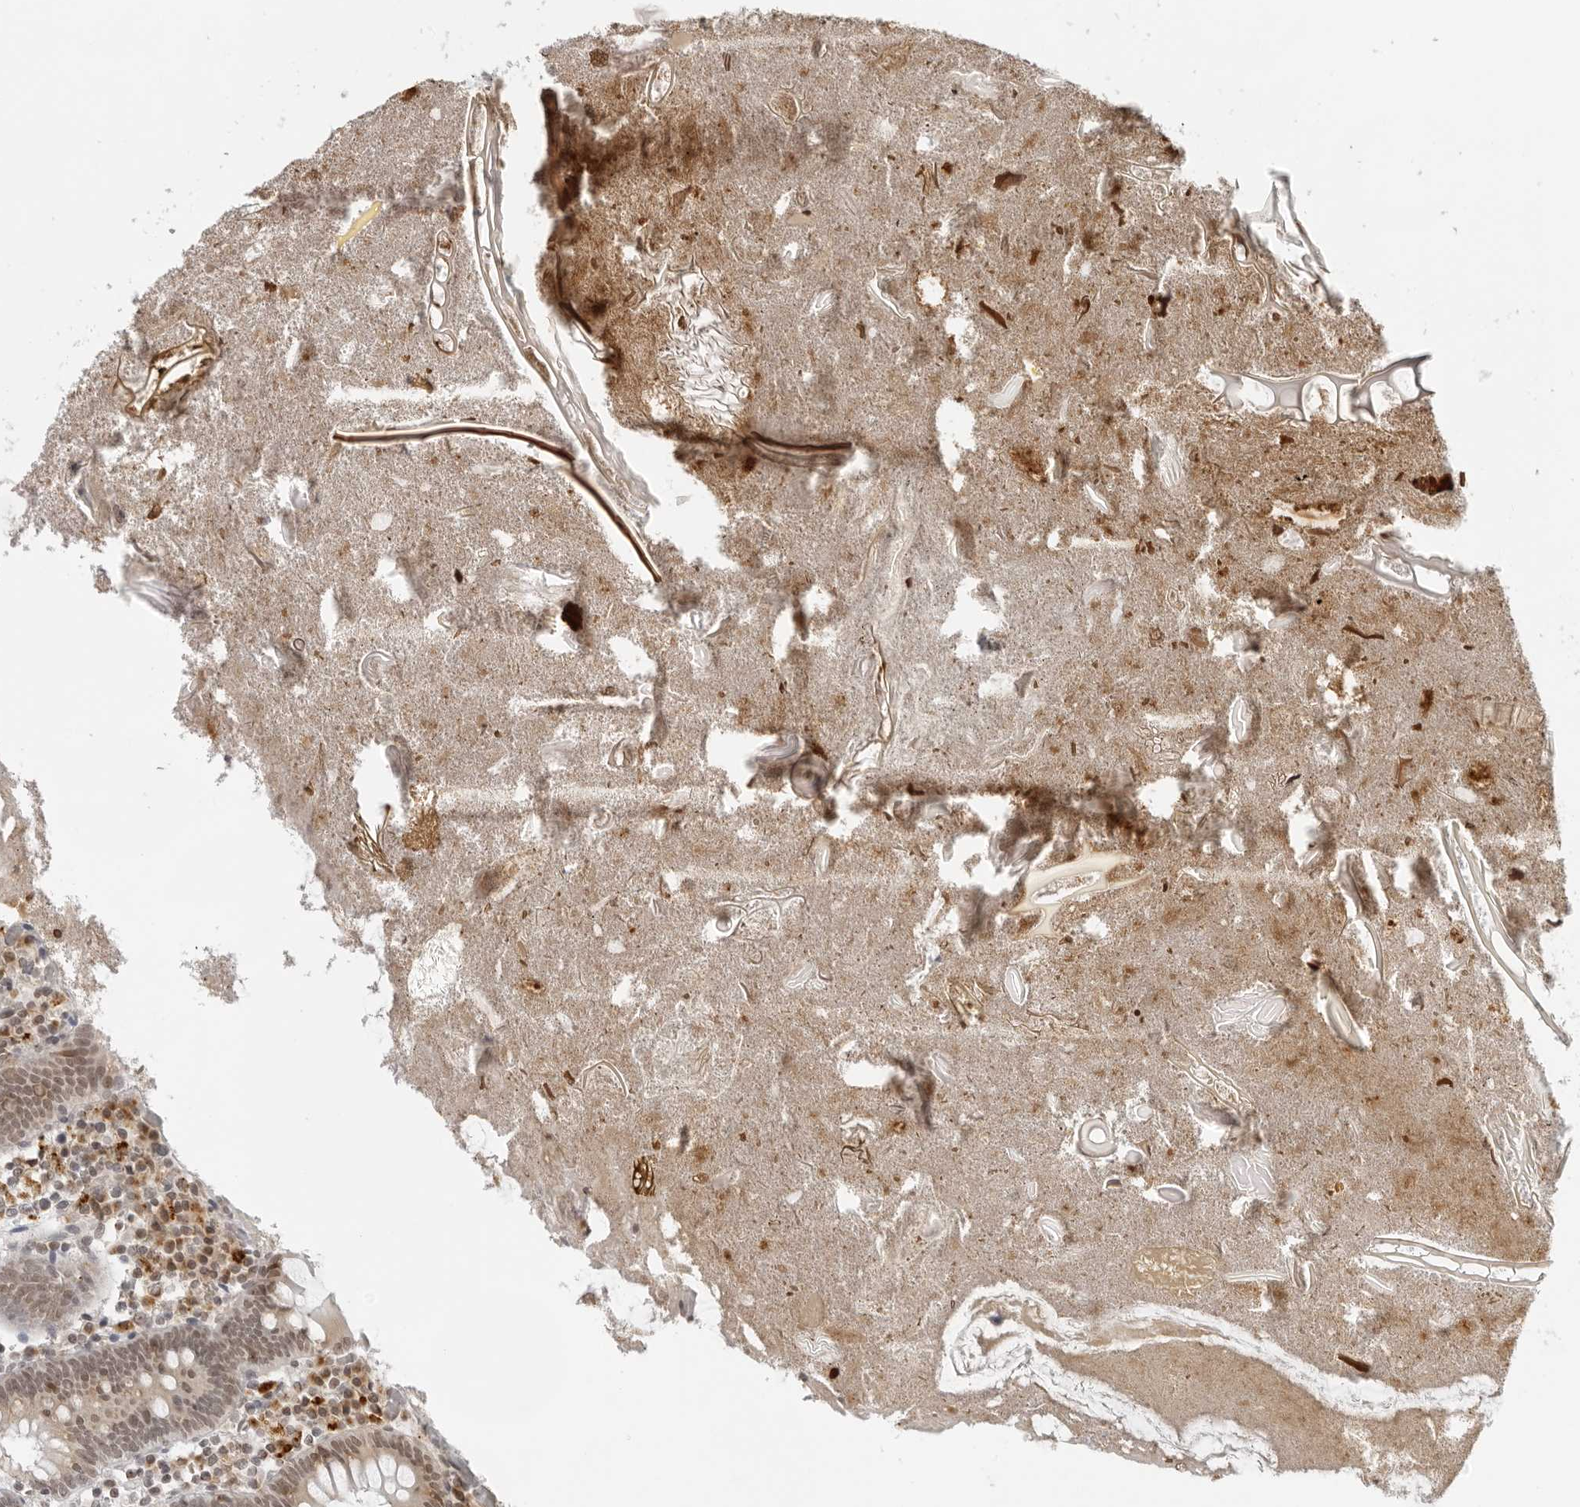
{"staining": {"intensity": "moderate", "quantity": "<25%", "location": "nuclear"}, "tissue": "appendix", "cell_type": "Glandular cells", "image_type": "normal", "snomed": [{"axis": "morphology", "description": "Normal tissue, NOS"}, {"axis": "topography", "description": "Appendix"}], "caption": "Human appendix stained with a brown dye shows moderate nuclear positive expression in about <25% of glandular cells.", "gene": "TOX4", "patient": {"sex": "female", "age": 17}}